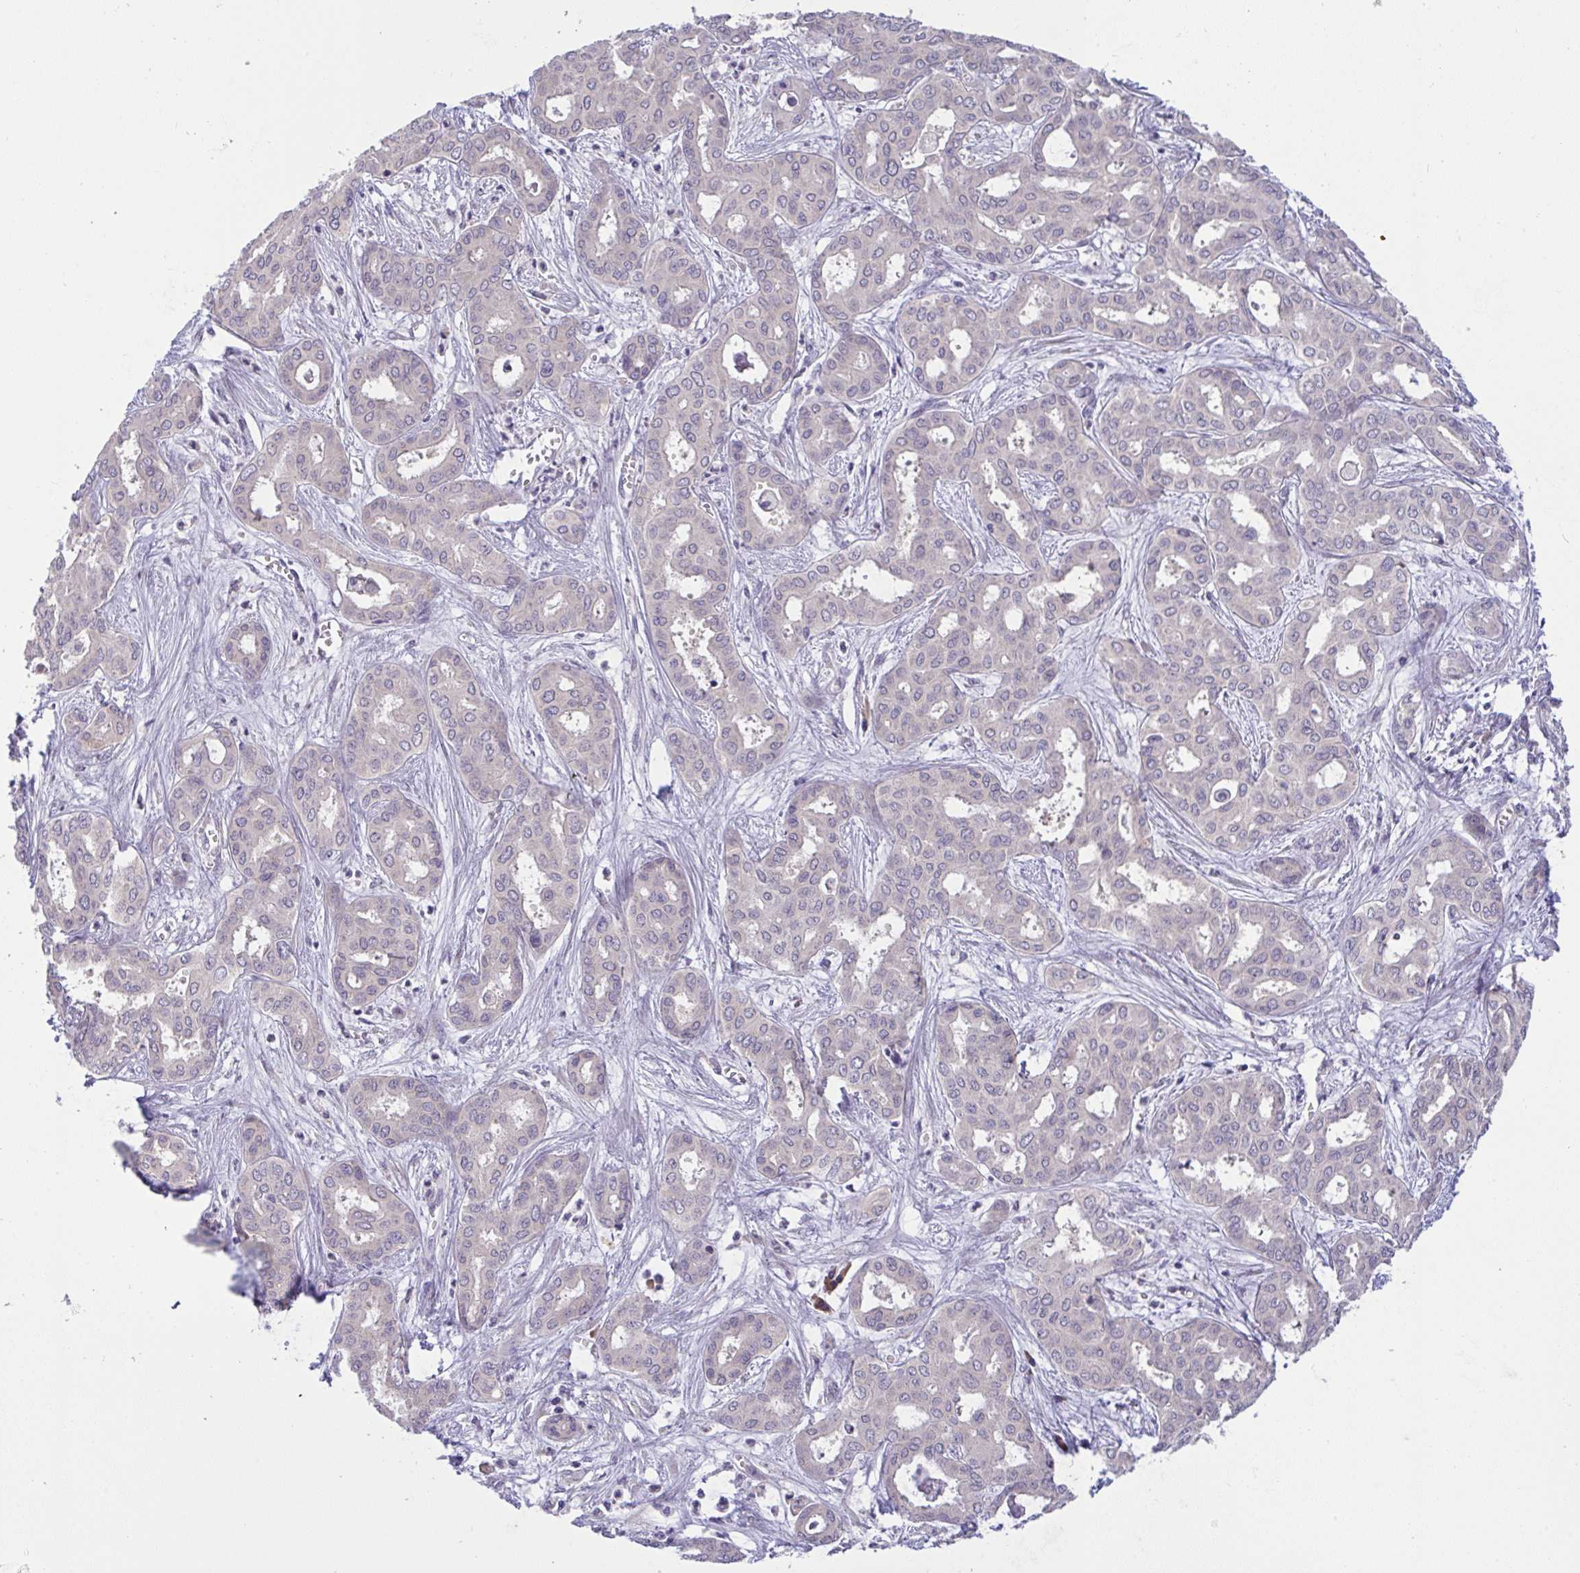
{"staining": {"intensity": "weak", "quantity": "<25%", "location": "cytoplasmic/membranous"}, "tissue": "liver cancer", "cell_type": "Tumor cells", "image_type": "cancer", "snomed": [{"axis": "morphology", "description": "Cholangiocarcinoma"}, {"axis": "topography", "description": "Liver"}], "caption": "Liver cholangiocarcinoma stained for a protein using IHC reveals no positivity tumor cells.", "gene": "TMEM41A", "patient": {"sex": "female", "age": 64}}